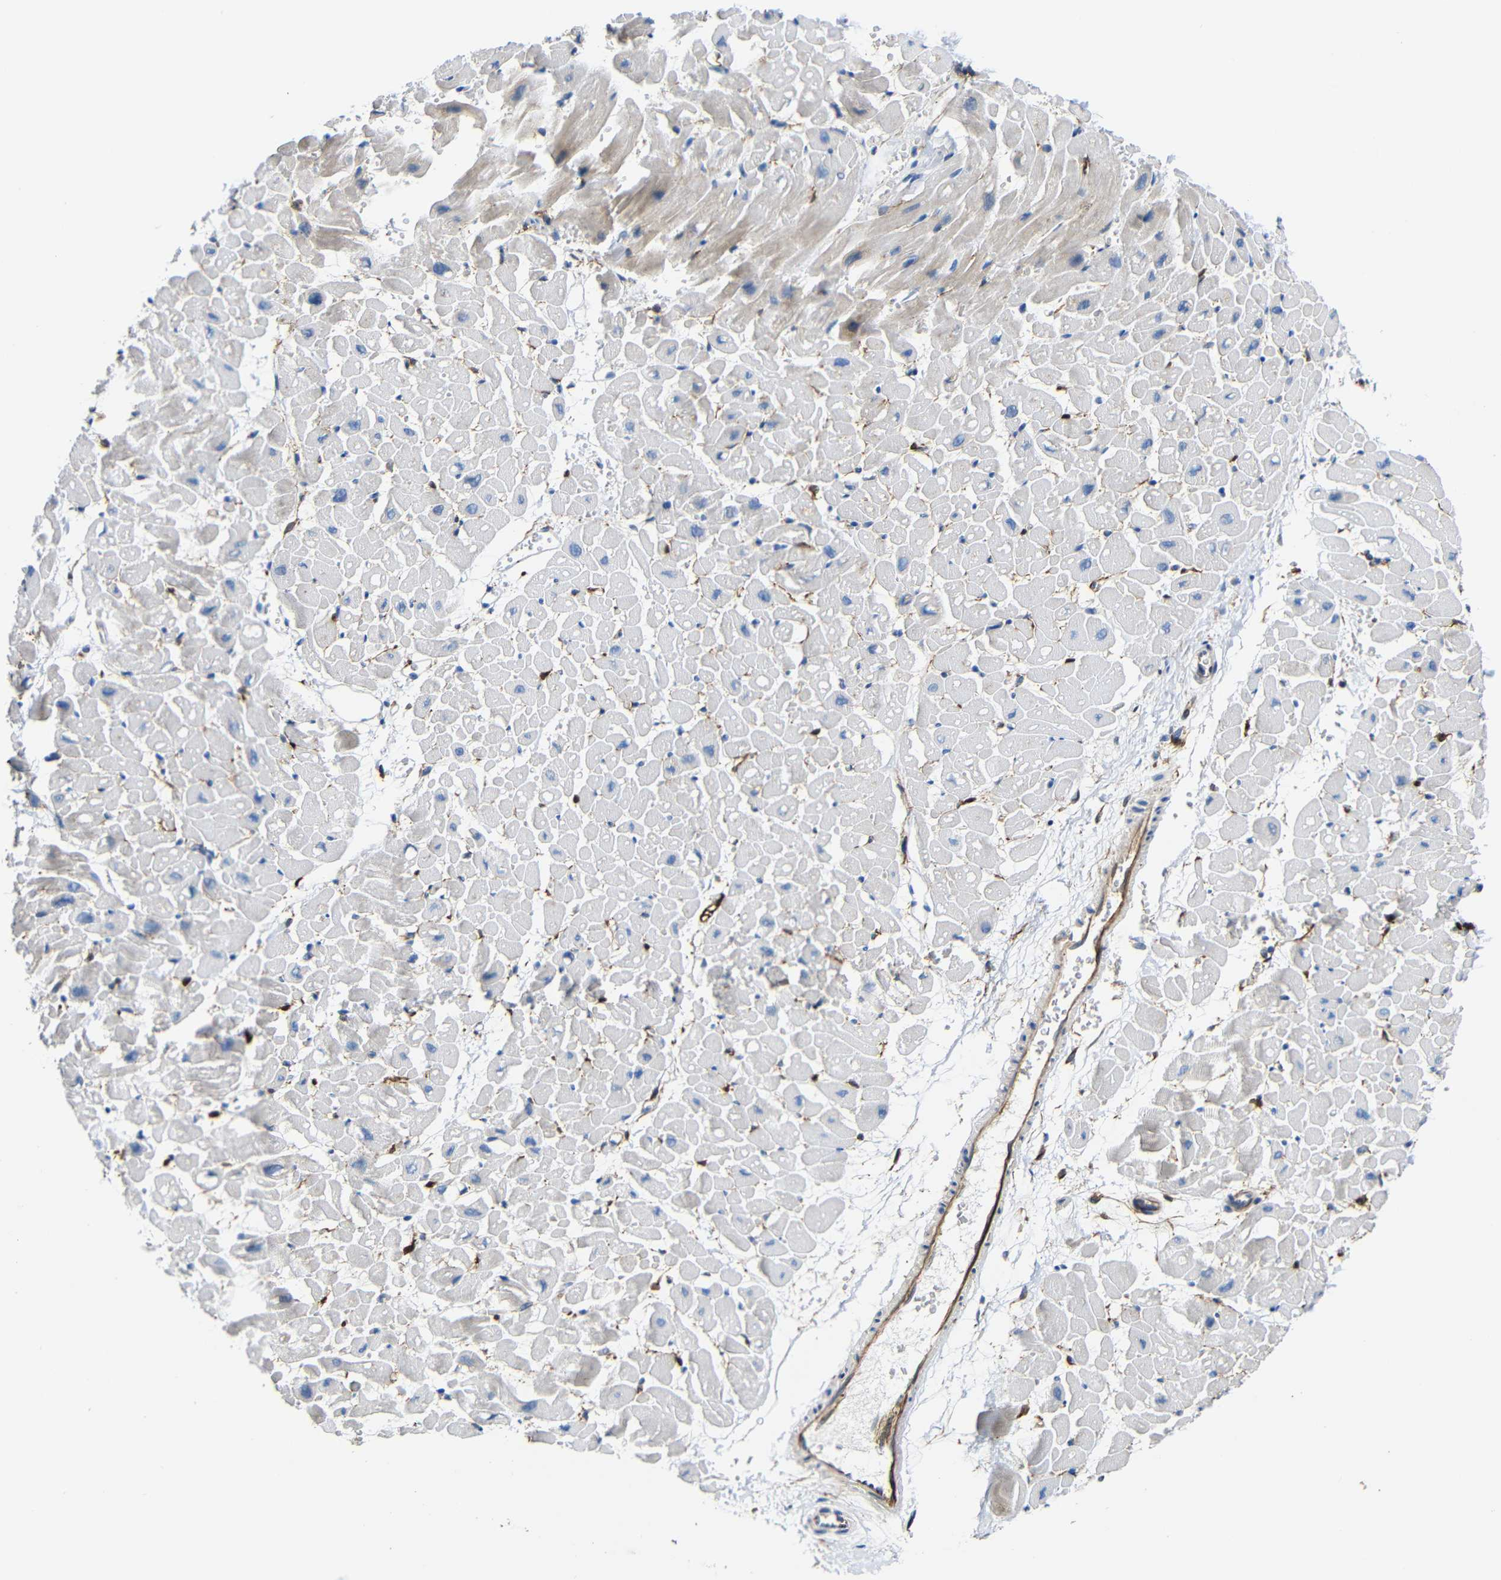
{"staining": {"intensity": "negative", "quantity": "none", "location": "none"}, "tissue": "heart muscle", "cell_type": "Cardiomyocytes", "image_type": "normal", "snomed": [{"axis": "morphology", "description": "Normal tissue, NOS"}, {"axis": "topography", "description": "Heart"}], "caption": "Unremarkable heart muscle was stained to show a protein in brown. There is no significant expression in cardiomyocytes. (DAB immunohistochemistry (IHC) with hematoxylin counter stain).", "gene": "DCLK1", "patient": {"sex": "male", "age": 45}}